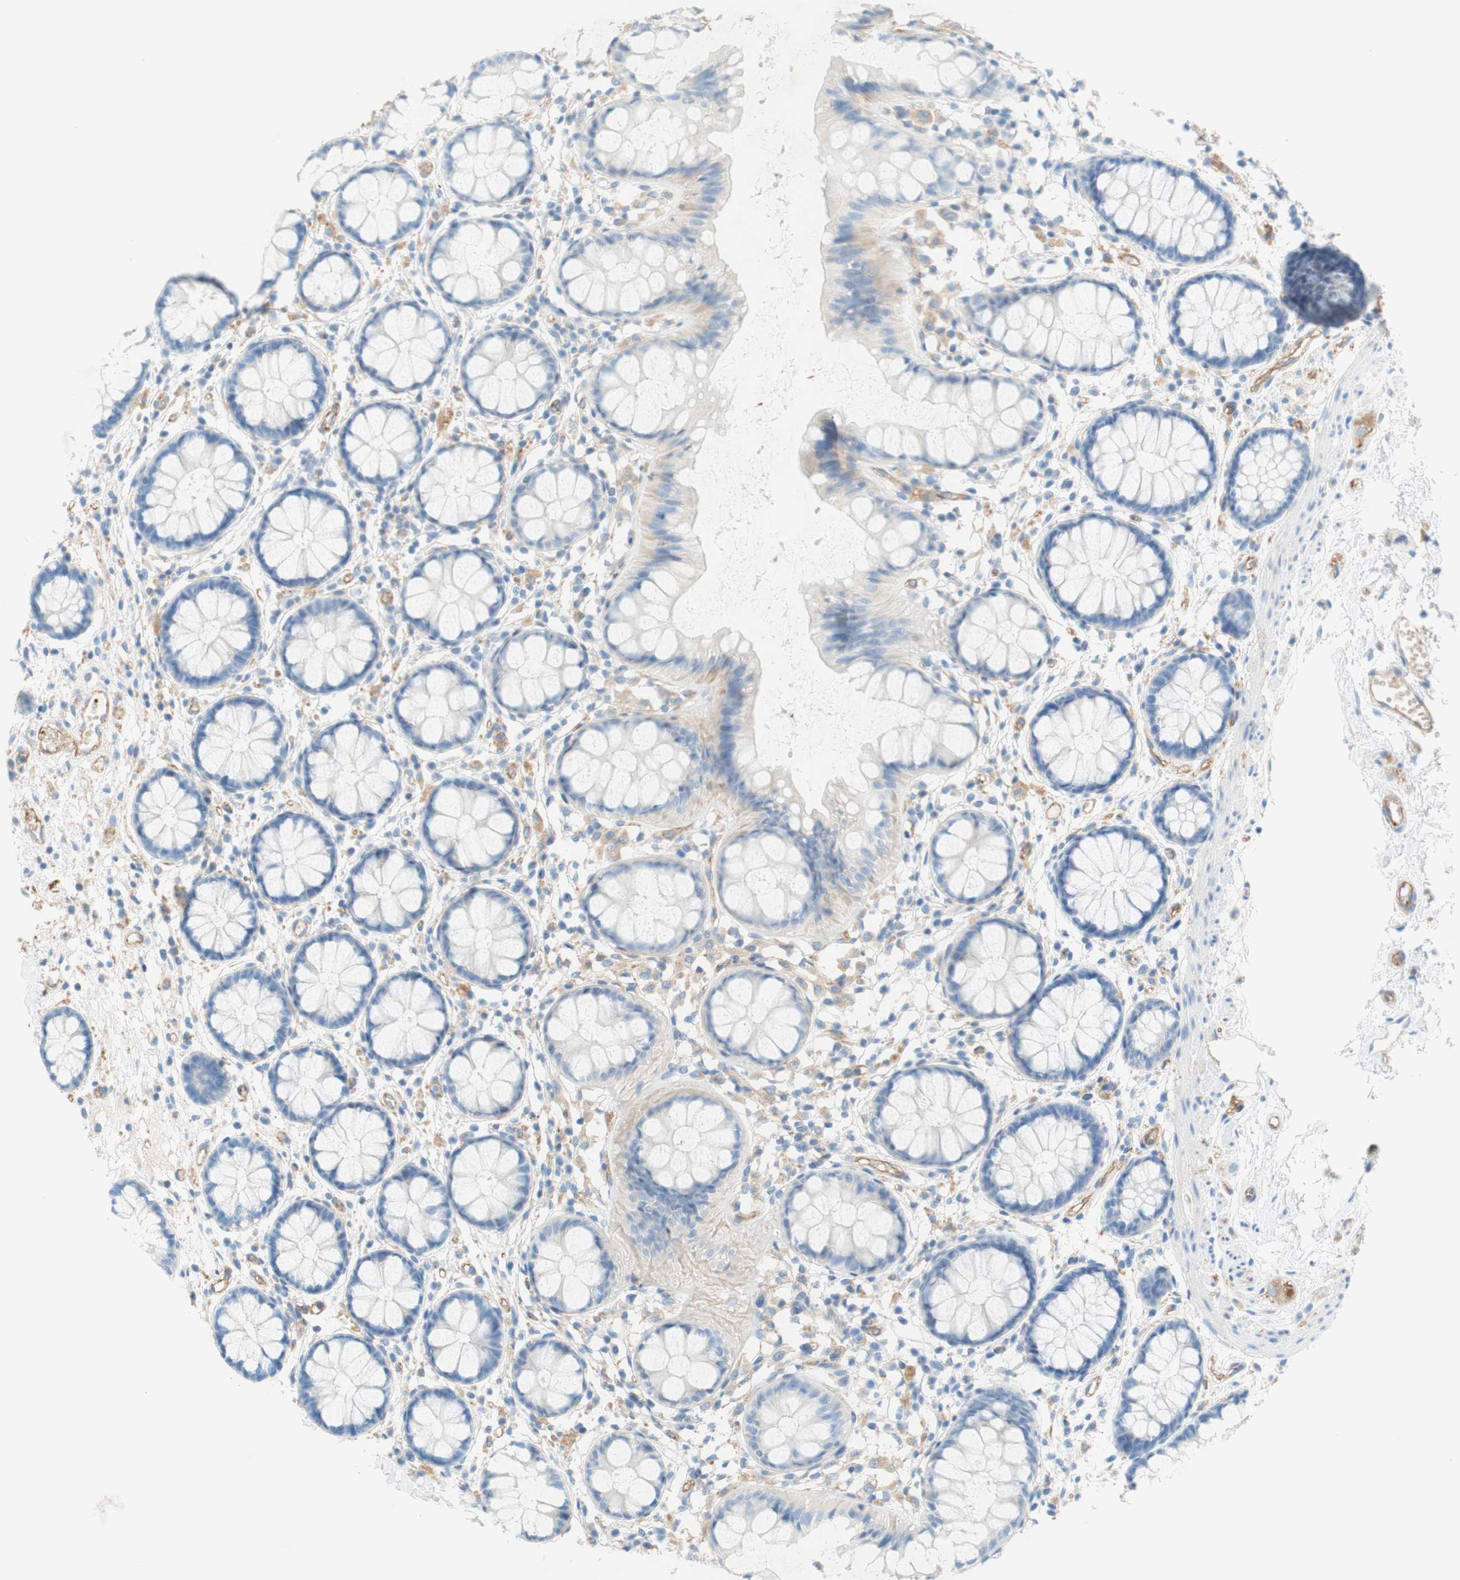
{"staining": {"intensity": "weak", "quantity": "<25%", "location": "cytoplasmic/membranous"}, "tissue": "rectum", "cell_type": "Glandular cells", "image_type": "normal", "snomed": [{"axis": "morphology", "description": "Normal tissue, NOS"}, {"axis": "topography", "description": "Rectum"}], "caption": "IHC histopathology image of normal human rectum stained for a protein (brown), which shows no expression in glandular cells.", "gene": "STOM", "patient": {"sex": "female", "age": 66}}